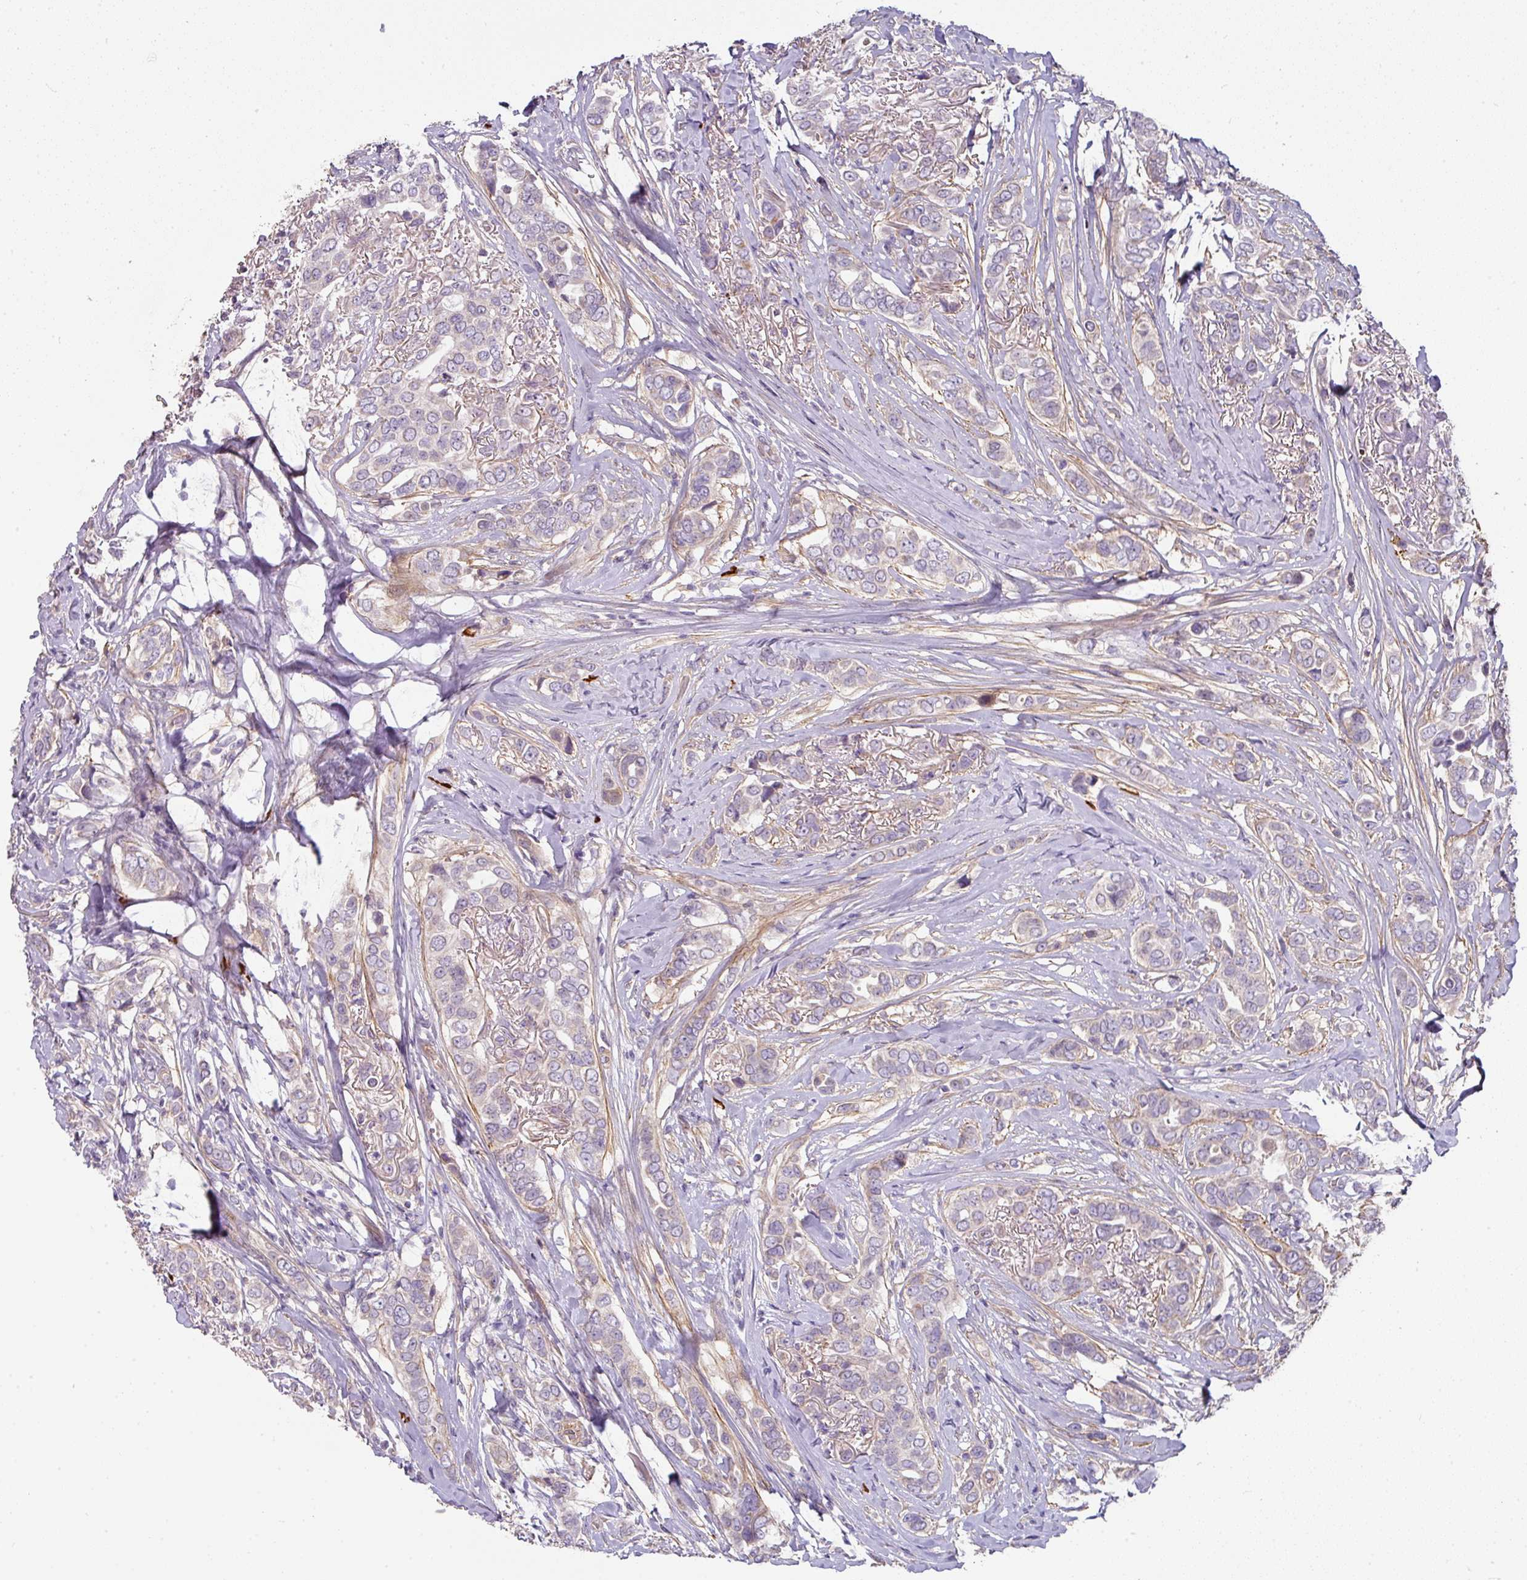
{"staining": {"intensity": "negative", "quantity": "none", "location": "none"}, "tissue": "breast cancer", "cell_type": "Tumor cells", "image_type": "cancer", "snomed": [{"axis": "morphology", "description": "Lobular carcinoma"}, {"axis": "topography", "description": "Breast"}], "caption": "Tumor cells show no significant protein expression in breast cancer.", "gene": "STK35", "patient": {"sex": "female", "age": 51}}